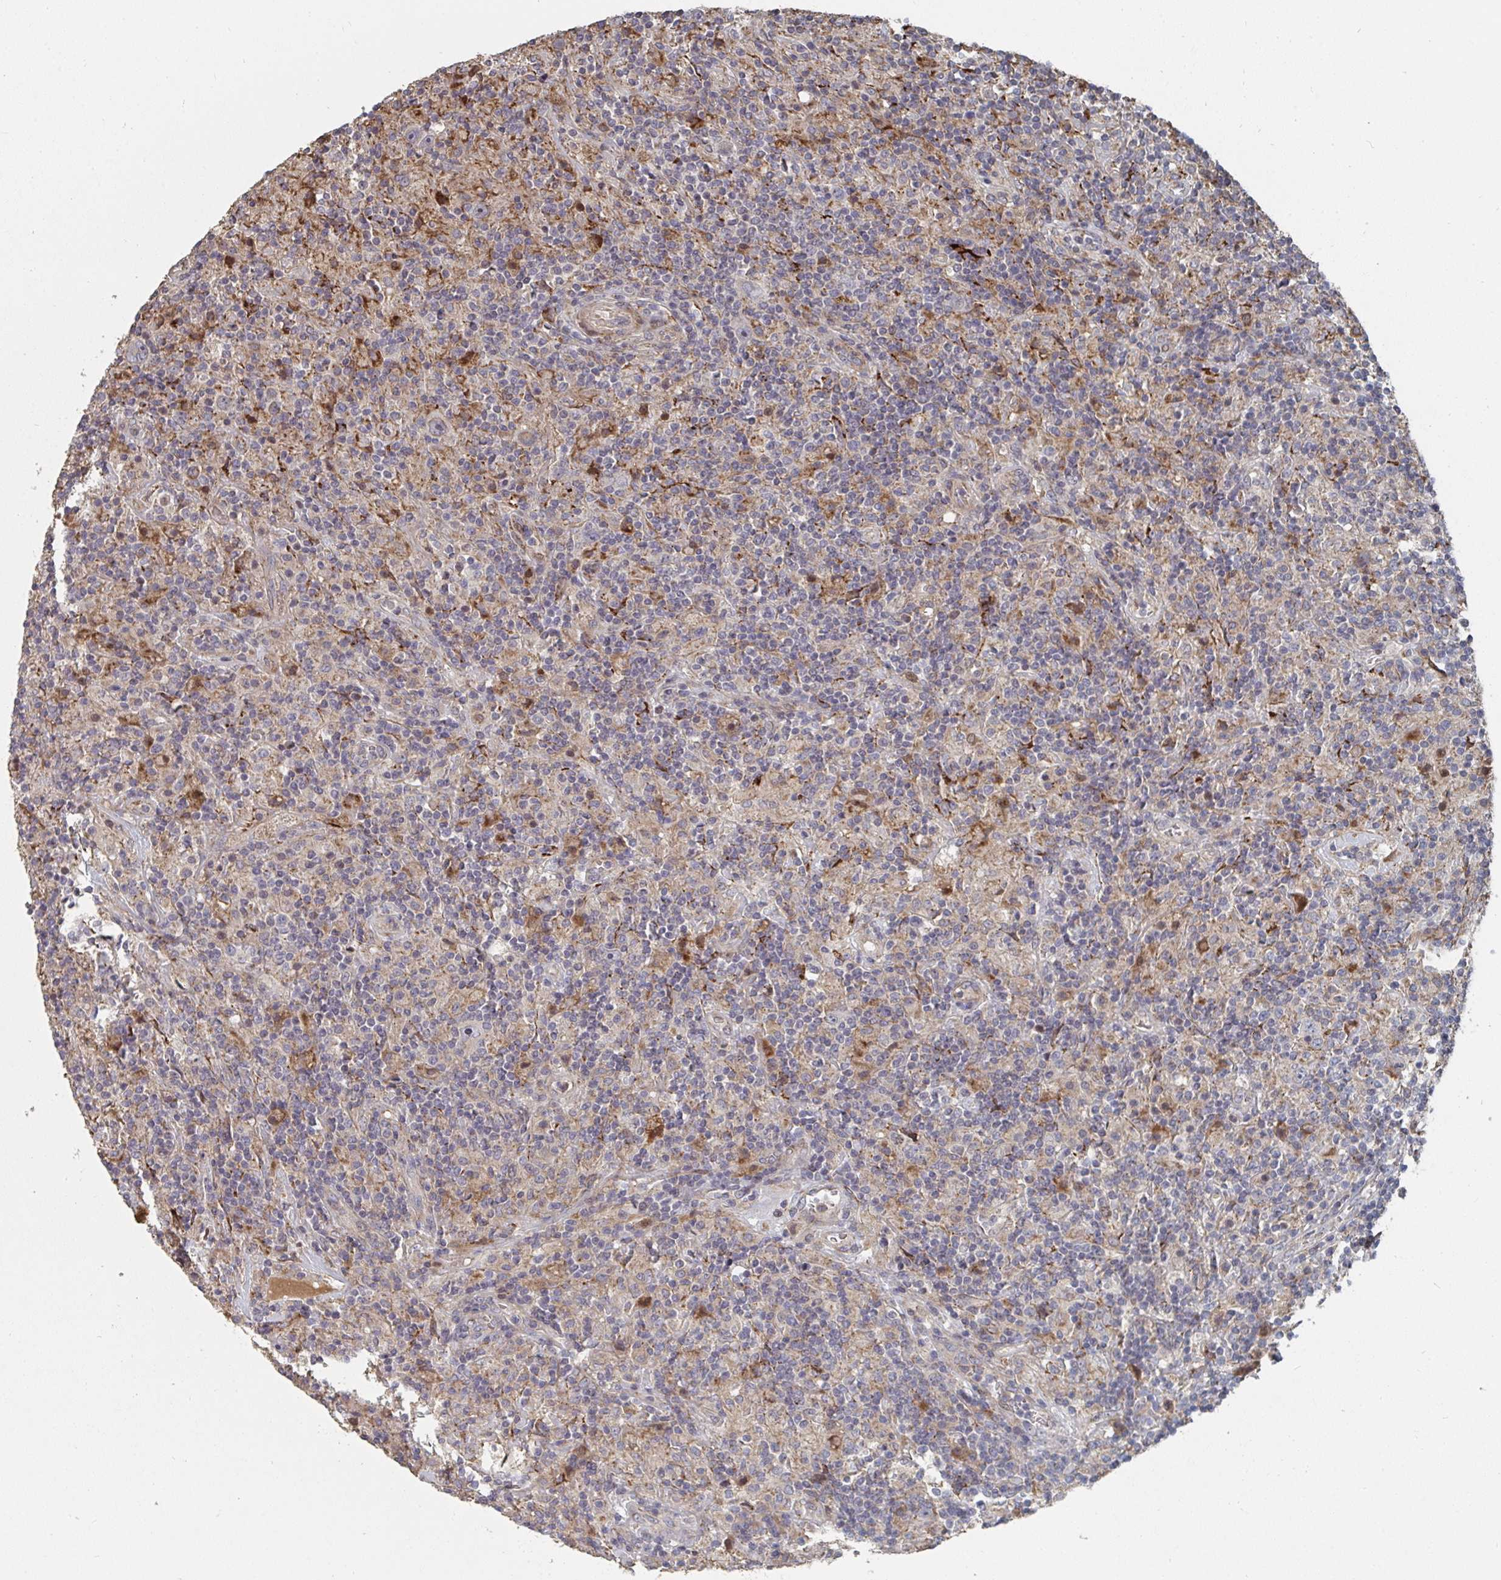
{"staining": {"intensity": "weak", "quantity": "<25%", "location": "cytoplasmic/membranous"}, "tissue": "lymphoma", "cell_type": "Tumor cells", "image_type": "cancer", "snomed": [{"axis": "morphology", "description": "Hodgkin's disease, NOS"}, {"axis": "topography", "description": "Lymph node"}], "caption": "The photomicrograph reveals no staining of tumor cells in Hodgkin's disease.", "gene": "PTEN", "patient": {"sex": "male", "age": 70}}